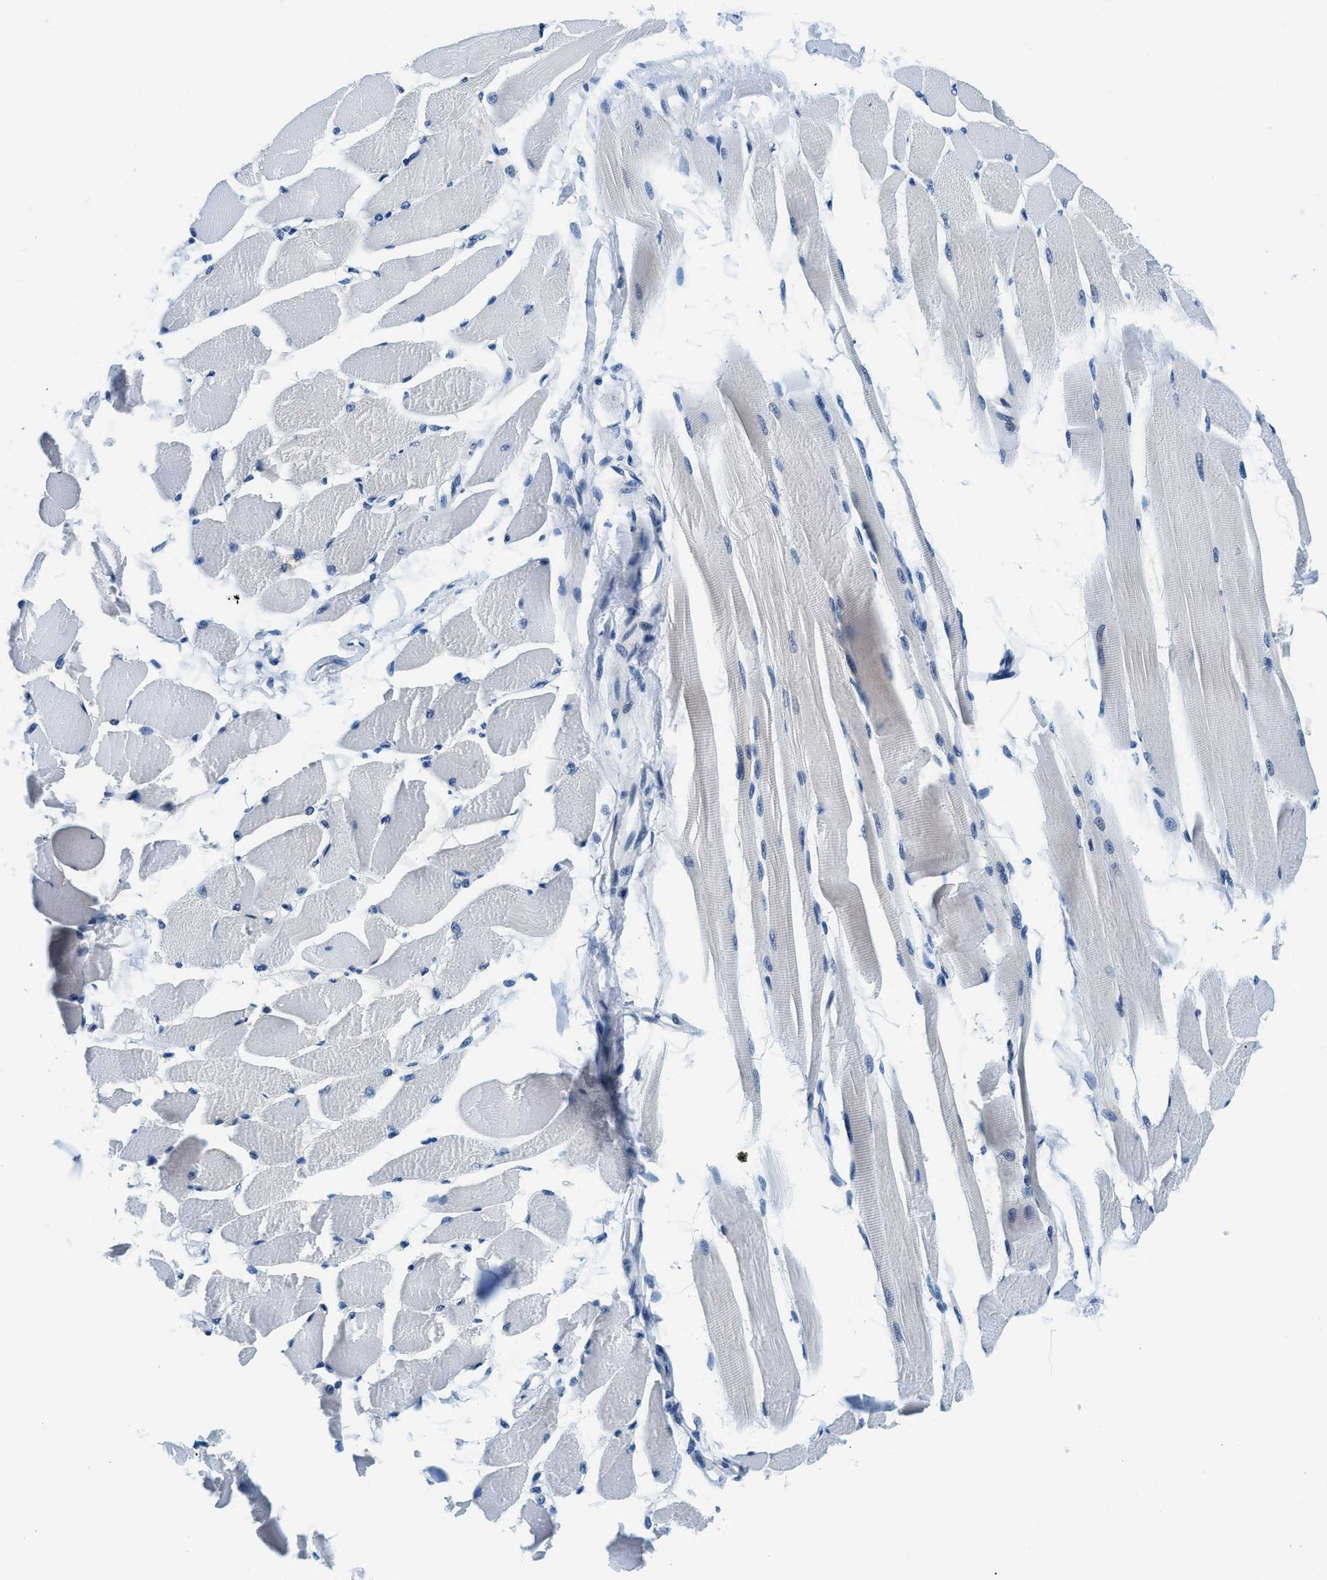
{"staining": {"intensity": "negative", "quantity": "none", "location": "none"}, "tissue": "skeletal muscle", "cell_type": "Myocytes", "image_type": "normal", "snomed": [{"axis": "morphology", "description": "Normal tissue, NOS"}, {"axis": "topography", "description": "Skeletal muscle"}, {"axis": "topography", "description": "Peripheral nerve tissue"}], "caption": "Immunohistochemistry of unremarkable skeletal muscle demonstrates no expression in myocytes. (Stains: DAB (3,3'-diaminobenzidine) immunohistochemistry (IHC) with hematoxylin counter stain, Microscopy: brightfield microscopy at high magnification).", "gene": "GSTM3", "patient": {"sex": "female", "age": 84}}